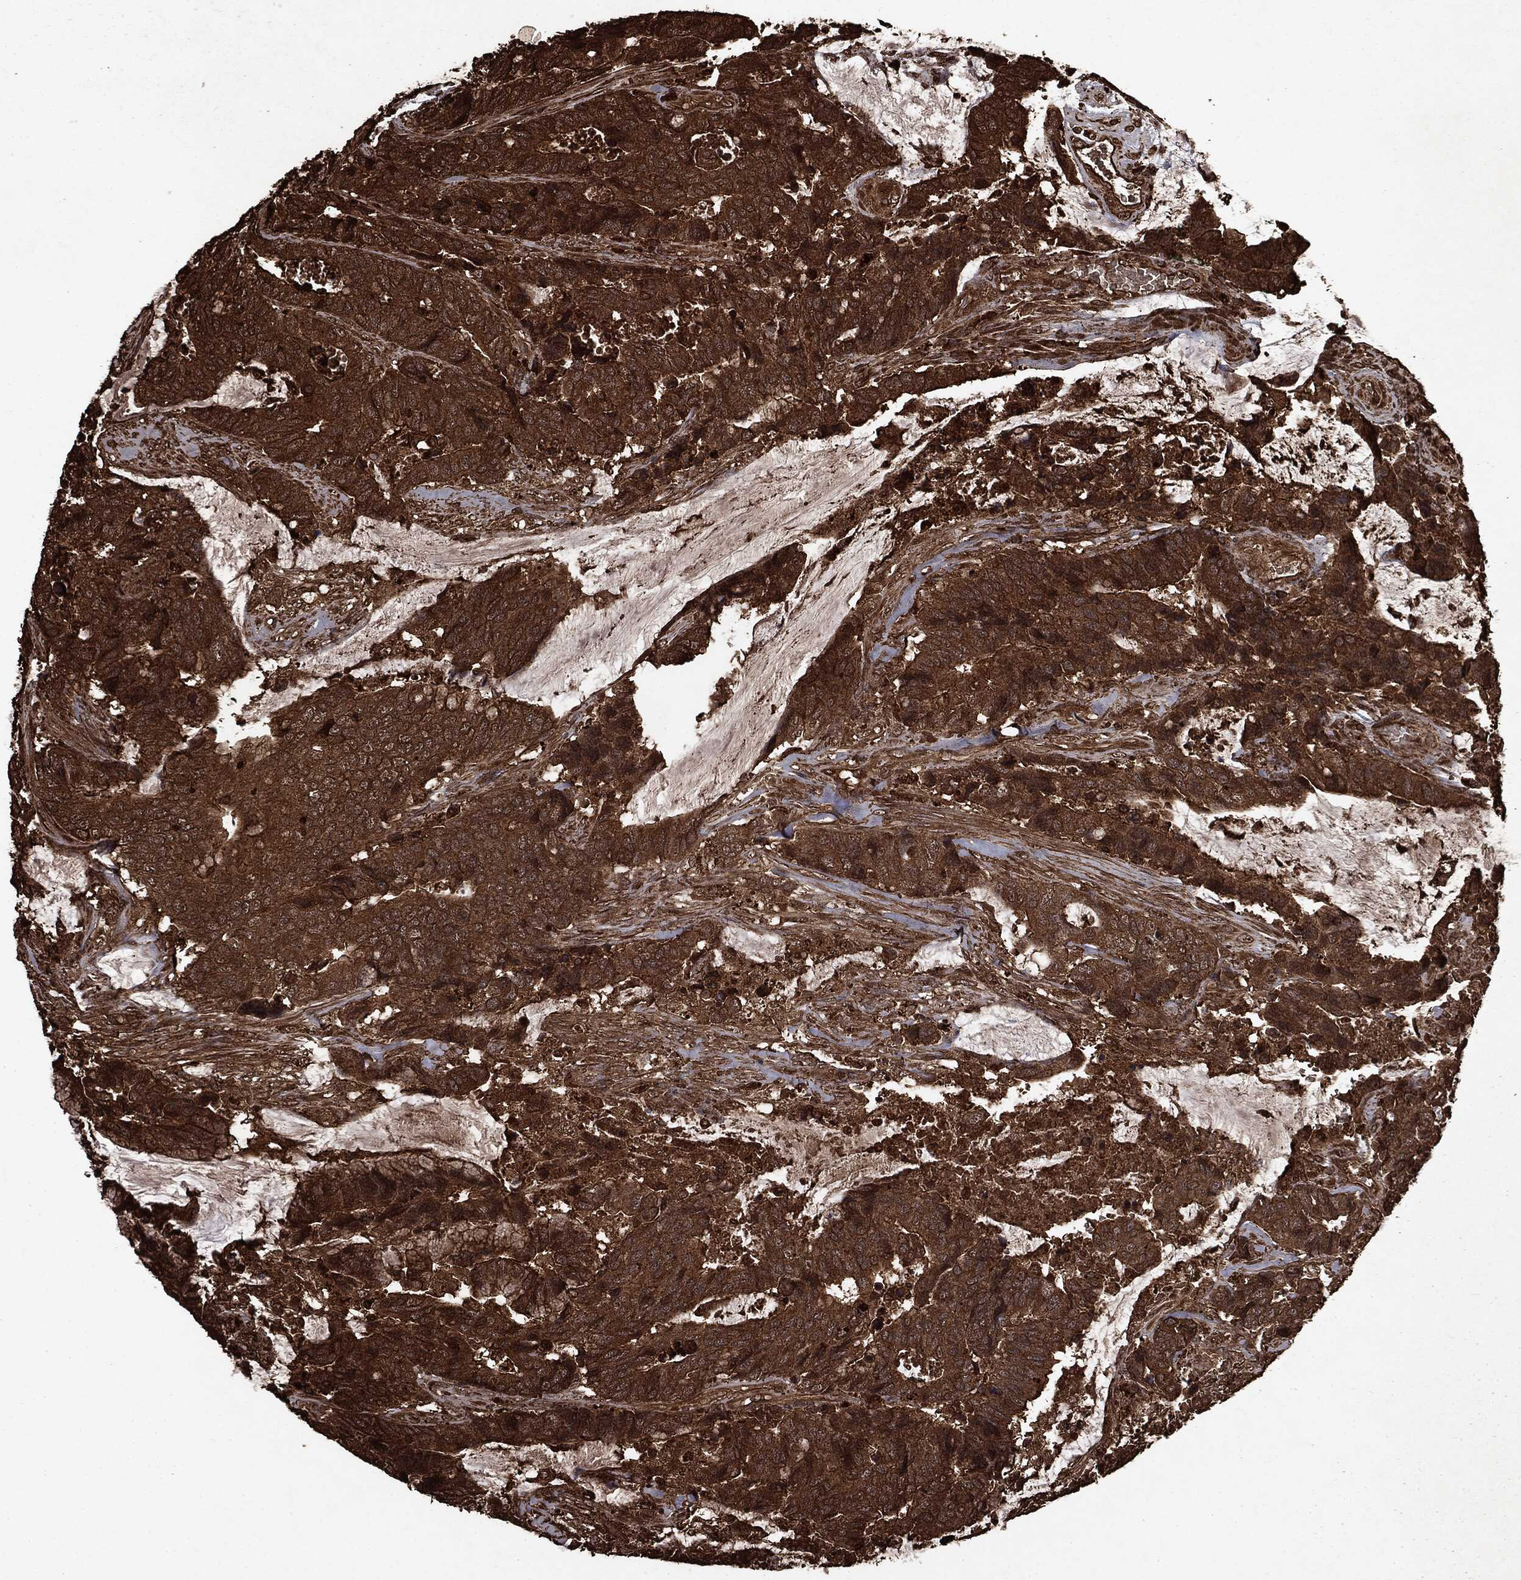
{"staining": {"intensity": "strong", "quantity": ">75%", "location": "cytoplasmic/membranous"}, "tissue": "colorectal cancer", "cell_type": "Tumor cells", "image_type": "cancer", "snomed": [{"axis": "morphology", "description": "Adenocarcinoma, NOS"}, {"axis": "topography", "description": "Rectum"}], "caption": "DAB (3,3'-diaminobenzidine) immunohistochemical staining of colorectal cancer reveals strong cytoplasmic/membranous protein positivity in approximately >75% of tumor cells. Nuclei are stained in blue.", "gene": "ARAF", "patient": {"sex": "female", "age": 59}}